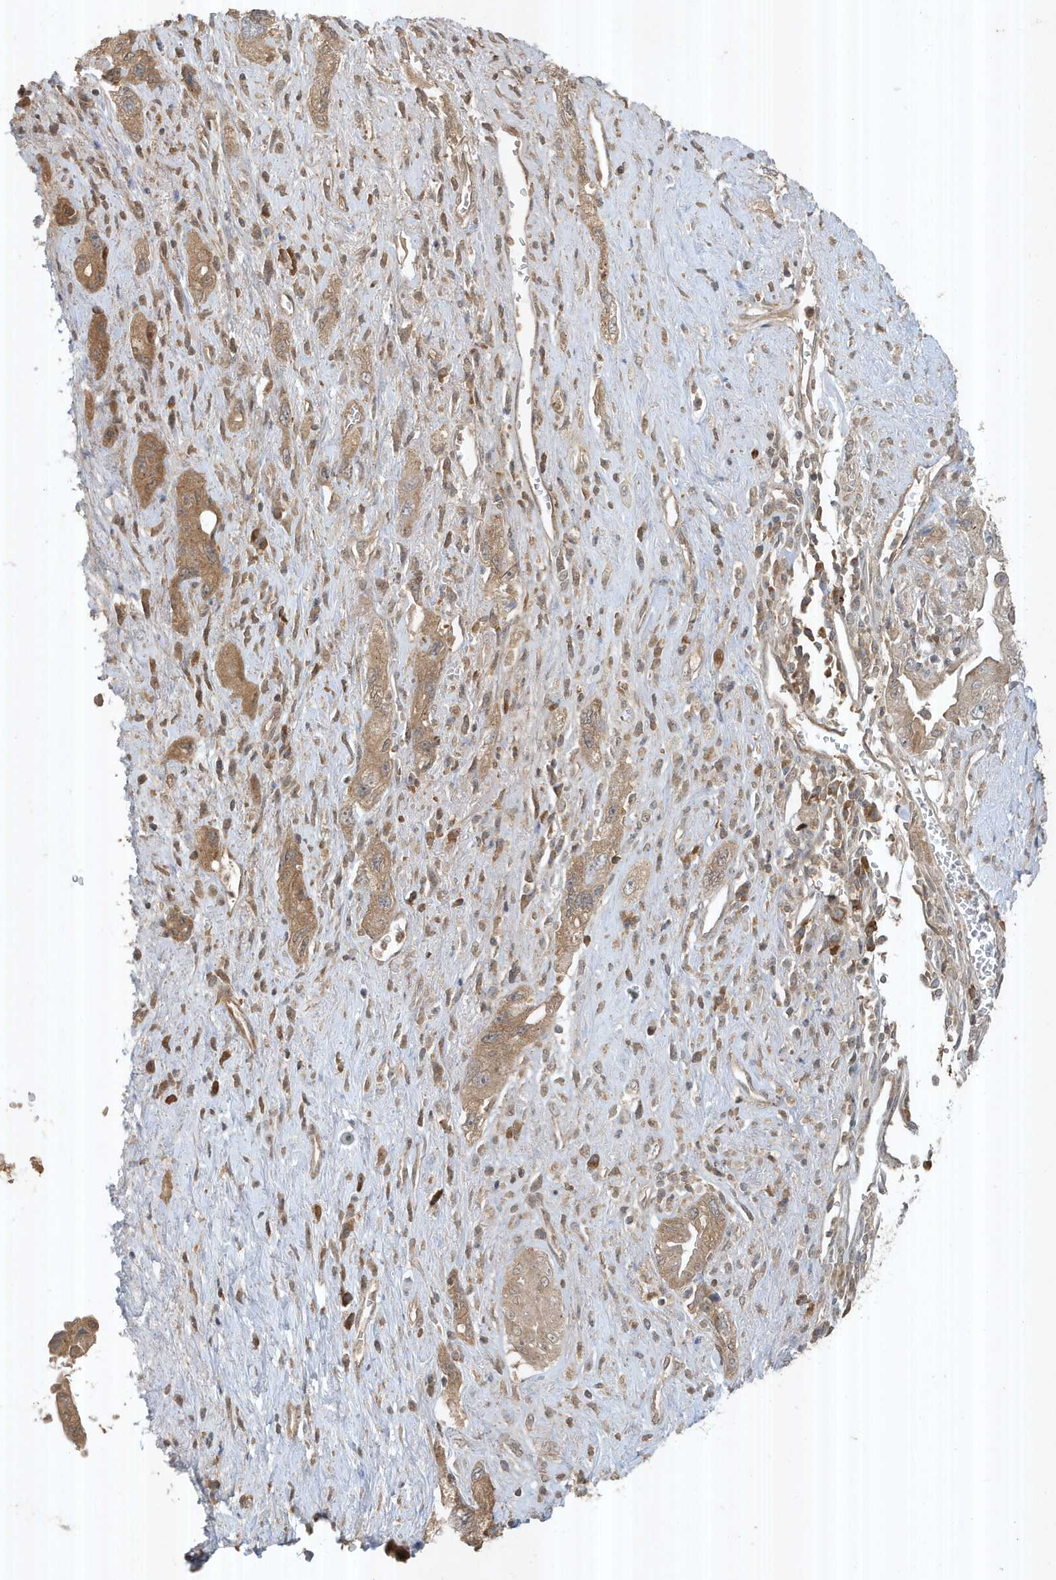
{"staining": {"intensity": "moderate", "quantity": ">75%", "location": "cytoplasmic/membranous"}, "tissue": "pancreatic cancer", "cell_type": "Tumor cells", "image_type": "cancer", "snomed": [{"axis": "morphology", "description": "Adenocarcinoma, NOS"}, {"axis": "topography", "description": "Pancreas"}], "caption": "DAB (3,3'-diaminobenzidine) immunohistochemical staining of human pancreatic cancer shows moderate cytoplasmic/membranous protein staining in approximately >75% of tumor cells.", "gene": "ABCB9", "patient": {"sex": "female", "age": 73}}